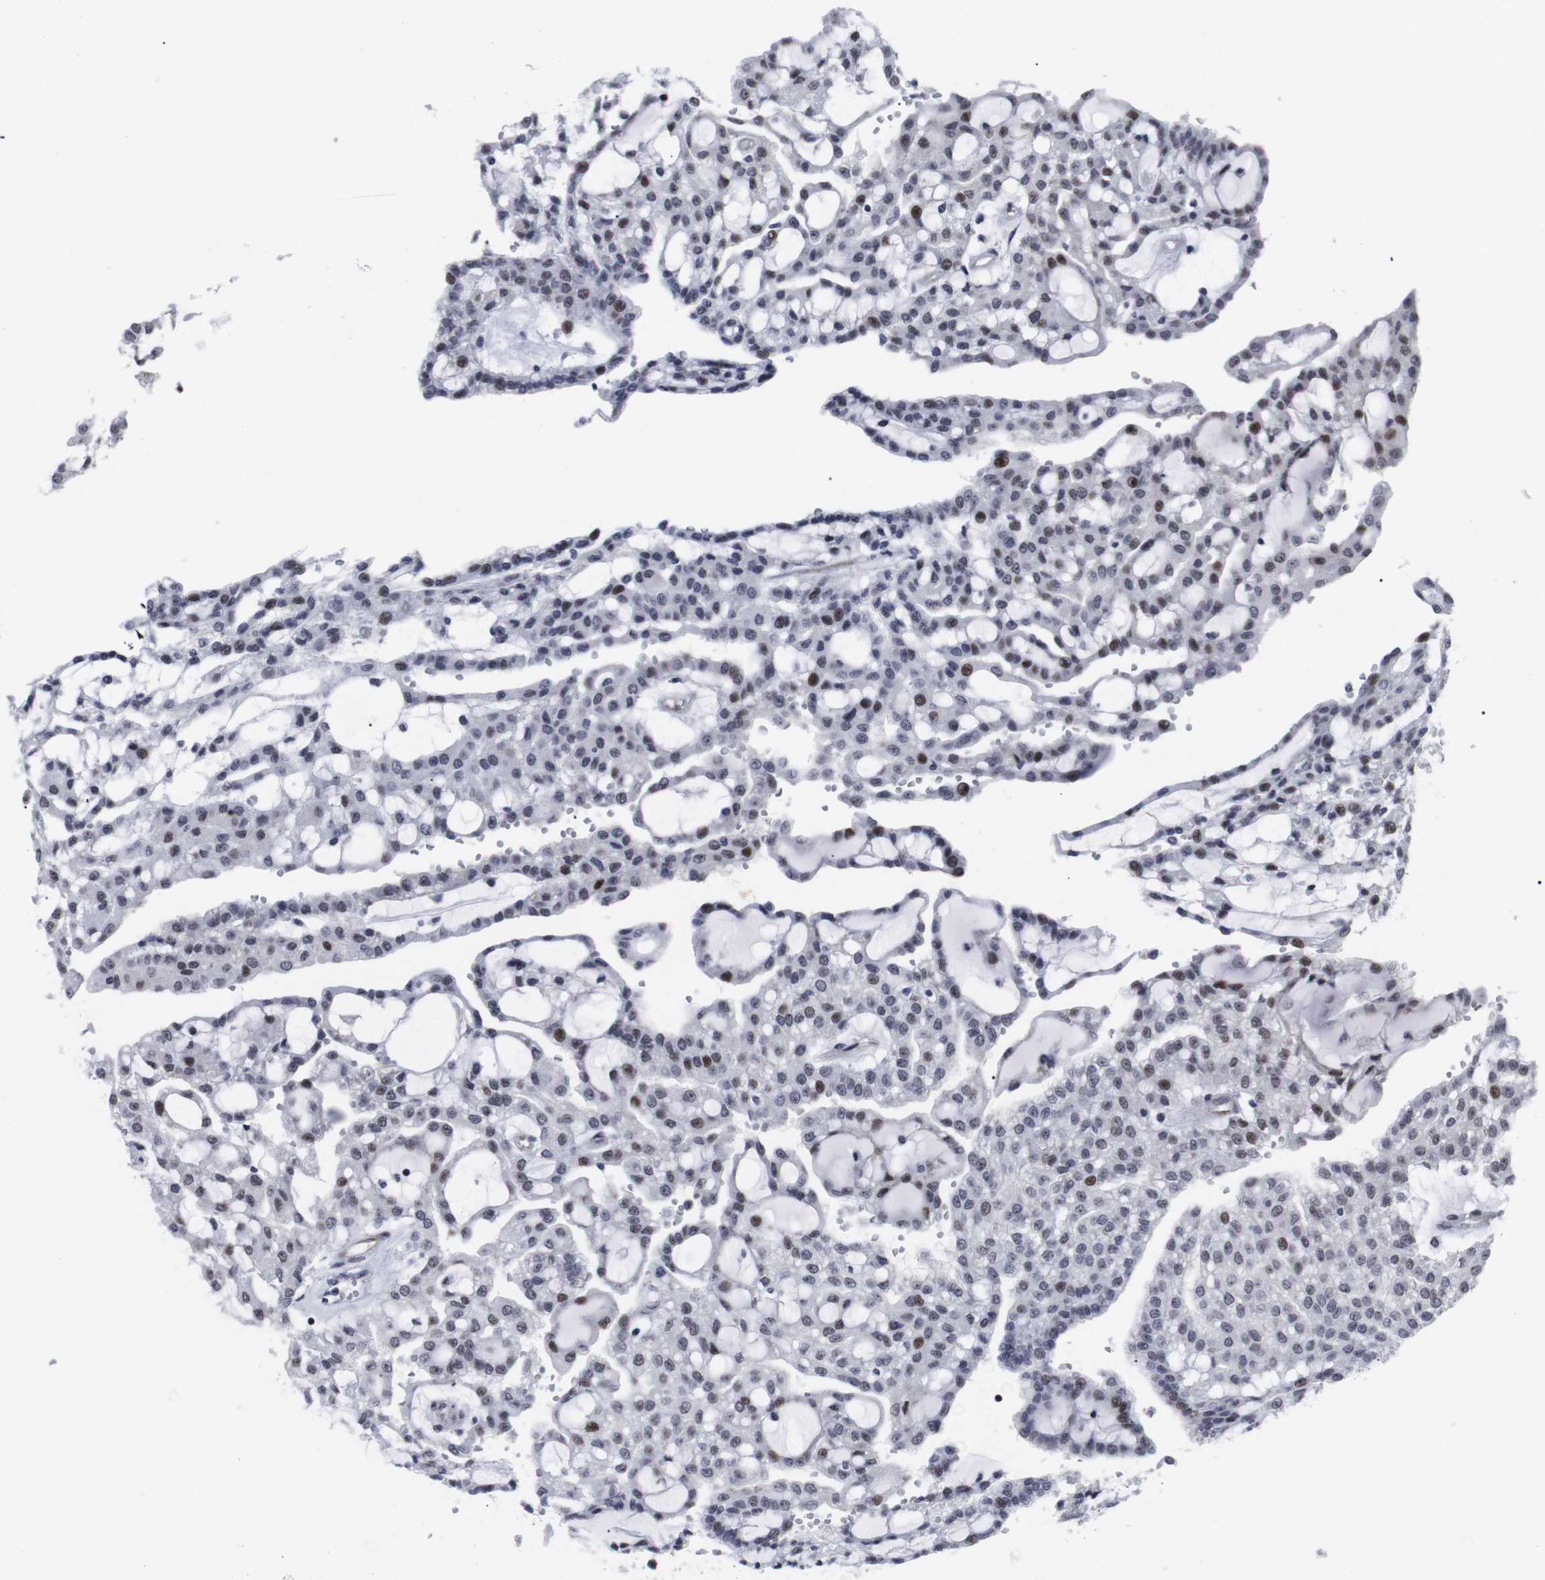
{"staining": {"intensity": "moderate", "quantity": "<25%", "location": "nuclear"}, "tissue": "renal cancer", "cell_type": "Tumor cells", "image_type": "cancer", "snomed": [{"axis": "morphology", "description": "Adenocarcinoma, NOS"}, {"axis": "topography", "description": "Kidney"}], "caption": "The micrograph displays staining of renal cancer (adenocarcinoma), revealing moderate nuclear protein positivity (brown color) within tumor cells.", "gene": "MLH1", "patient": {"sex": "male", "age": 63}}